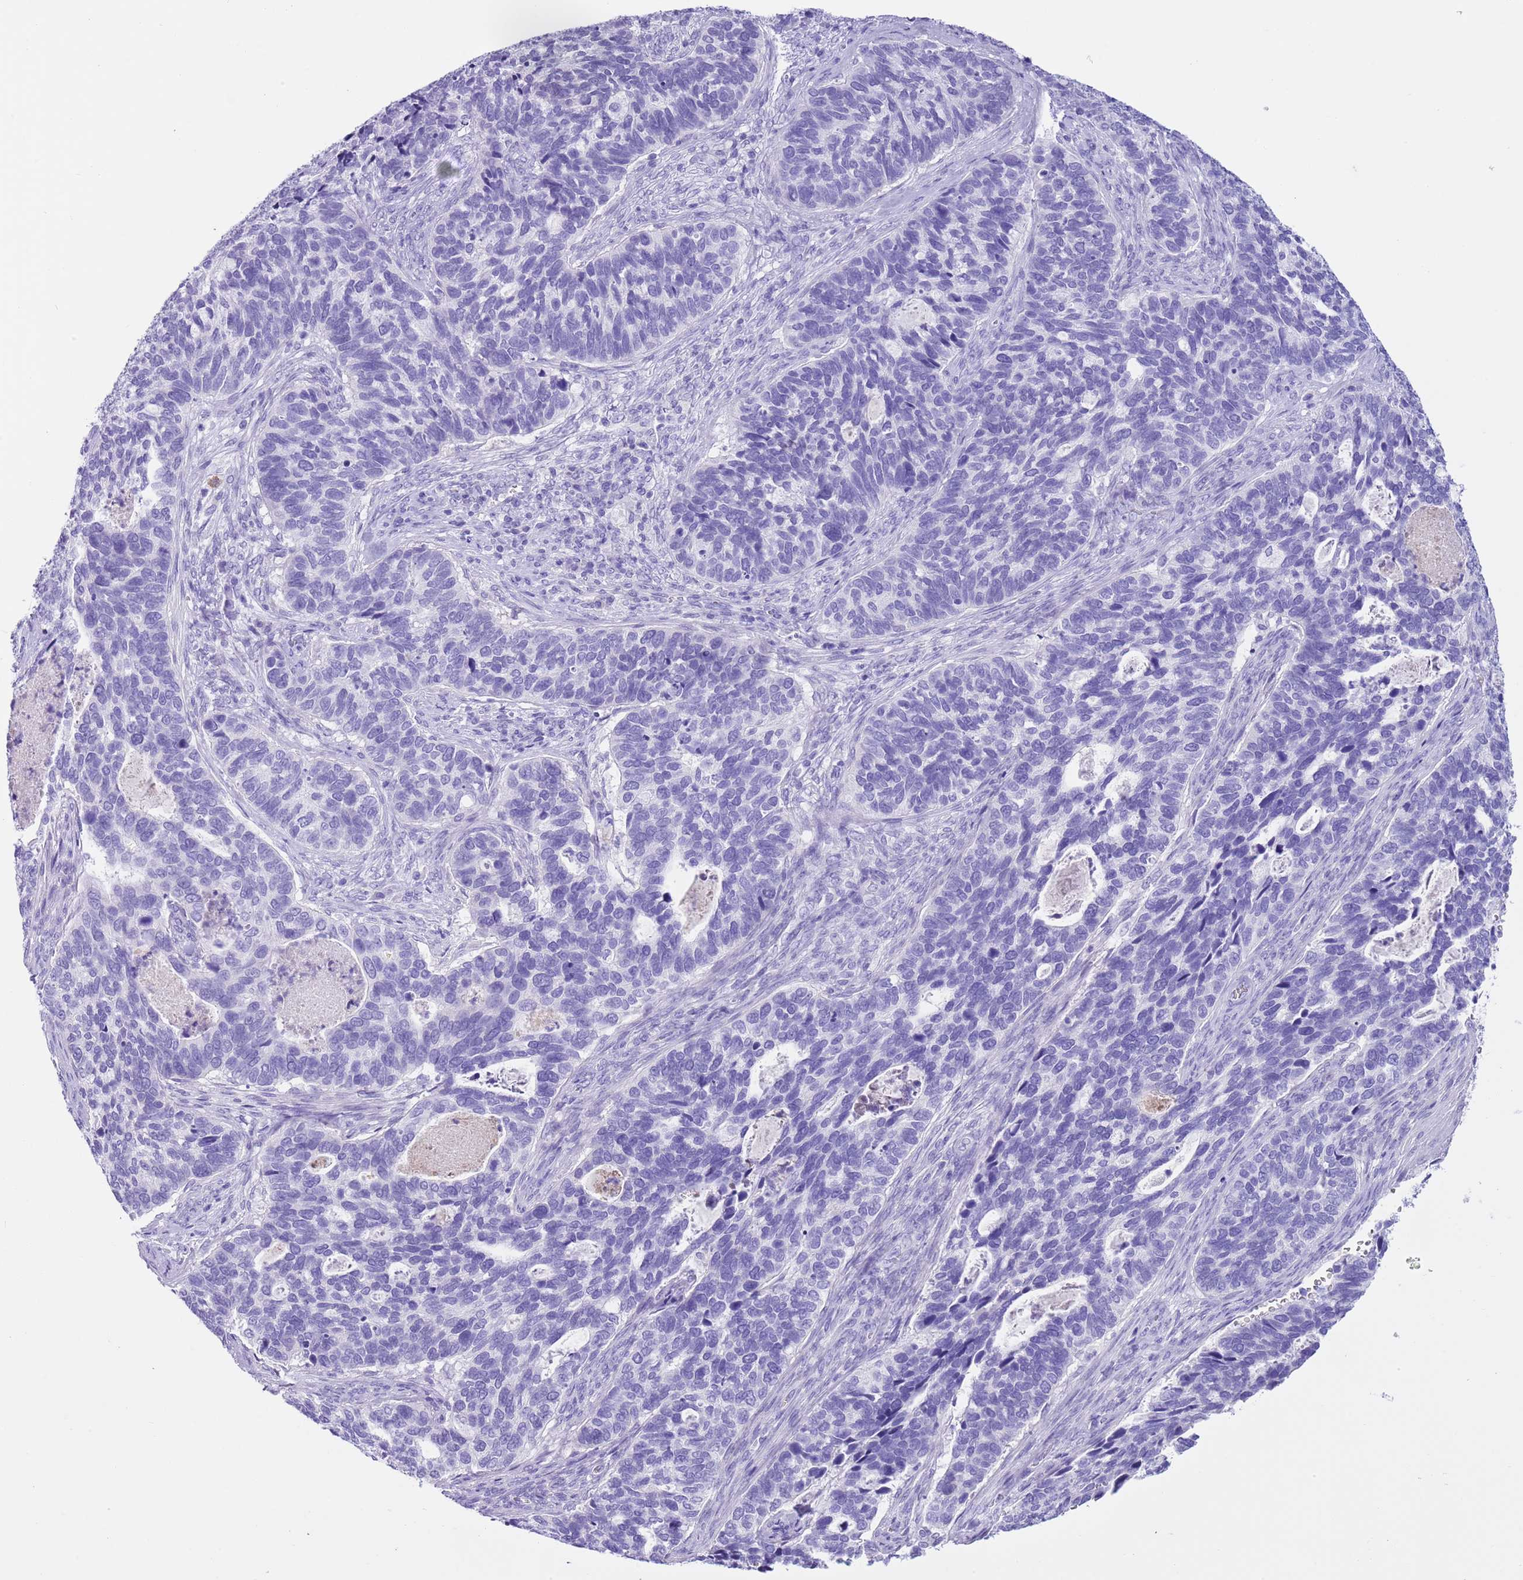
{"staining": {"intensity": "negative", "quantity": "none", "location": "none"}, "tissue": "cervical cancer", "cell_type": "Tumor cells", "image_type": "cancer", "snomed": [{"axis": "morphology", "description": "Squamous cell carcinoma, NOS"}, {"axis": "topography", "description": "Cervix"}], "caption": "Immunohistochemical staining of human squamous cell carcinoma (cervical) displays no significant positivity in tumor cells.", "gene": "TBC1D10B", "patient": {"sex": "female", "age": 38}}